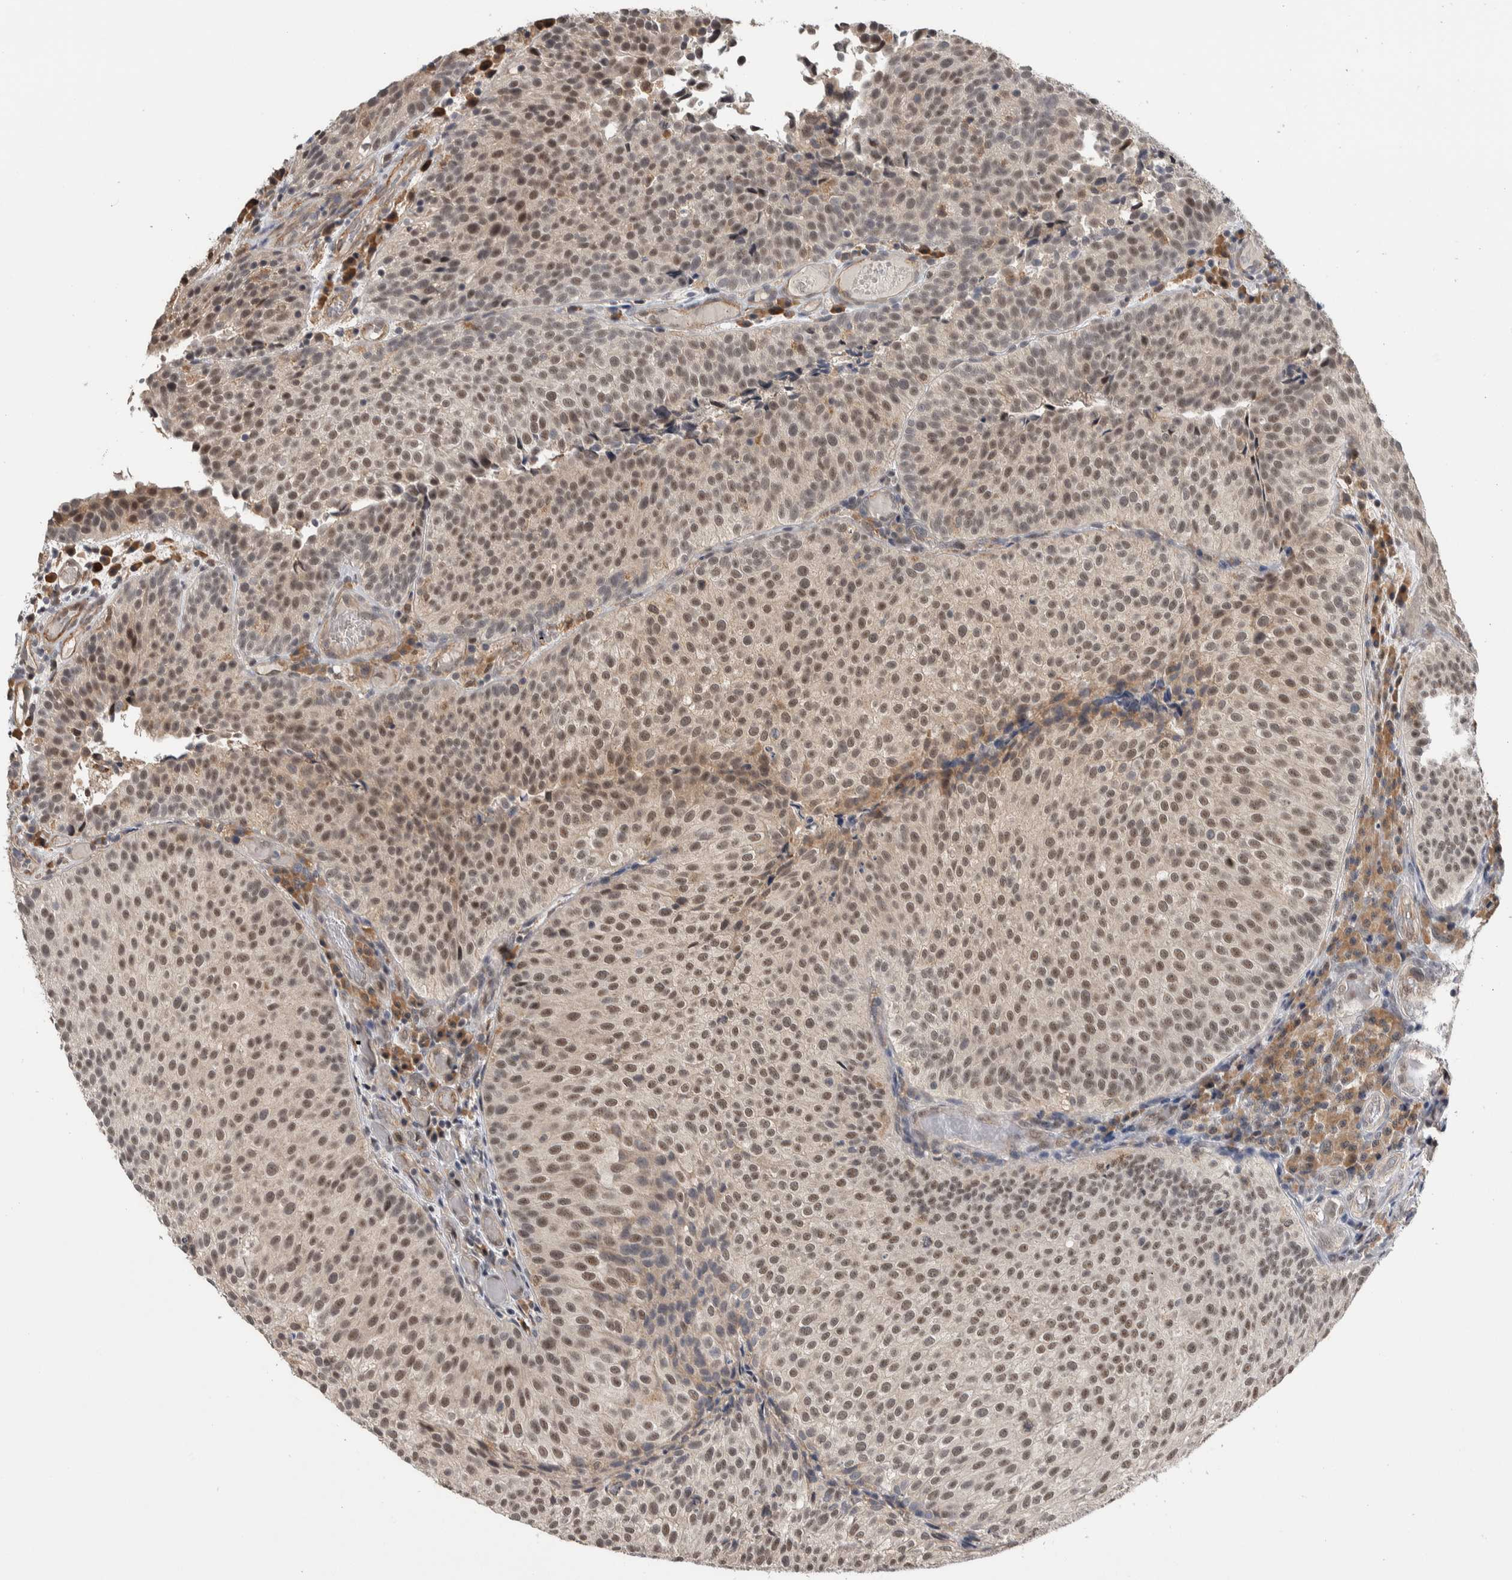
{"staining": {"intensity": "weak", "quantity": ">75%", "location": "nuclear"}, "tissue": "urothelial cancer", "cell_type": "Tumor cells", "image_type": "cancer", "snomed": [{"axis": "morphology", "description": "Urothelial carcinoma, Low grade"}, {"axis": "topography", "description": "Urinary bladder"}], "caption": "IHC (DAB) staining of human urothelial cancer shows weak nuclear protein expression in about >75% of tumor cells.", "gene": "PRDM4", "patient": {"sex": "male", "age": 86}}